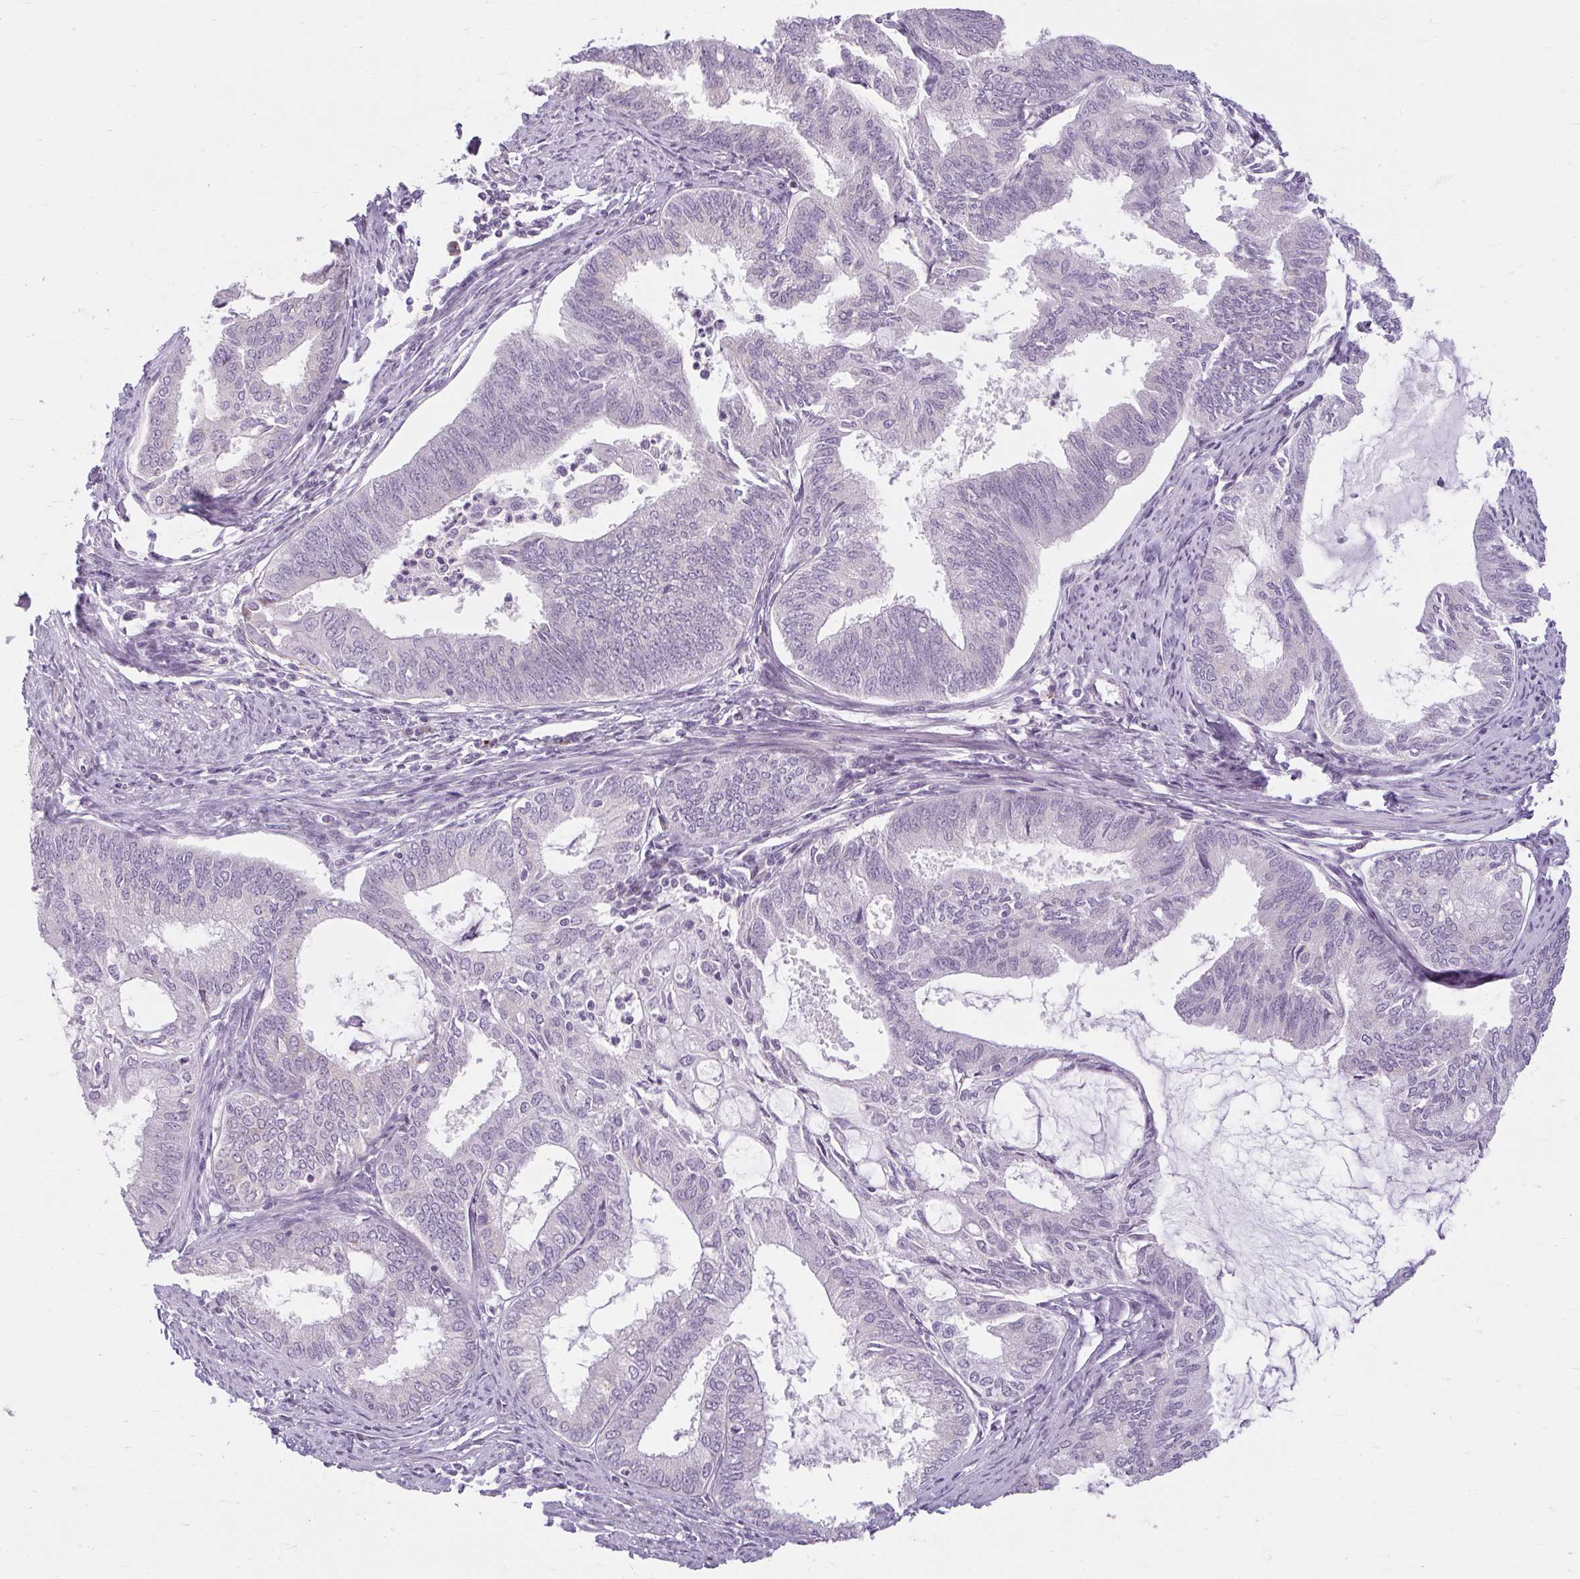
{"staining": {"intensity": "negative", "quantity": "none", "location": "none"}, "tissue": "endometrial cancer", "cell_type": "Tumor cells", "image_type": "cancer", "snomed": [{"axis": "morphology", "description": "Adenocarcinoma, NOS"}, {"axis": "topography", "description": "Endometrium"}], "caption": "Immunohistochemical staining of endometrial cancer shows no significant positivity in tumor cells.", "gene": "ZFYVE26", "patient": {"sex": "female", "age": 86}}